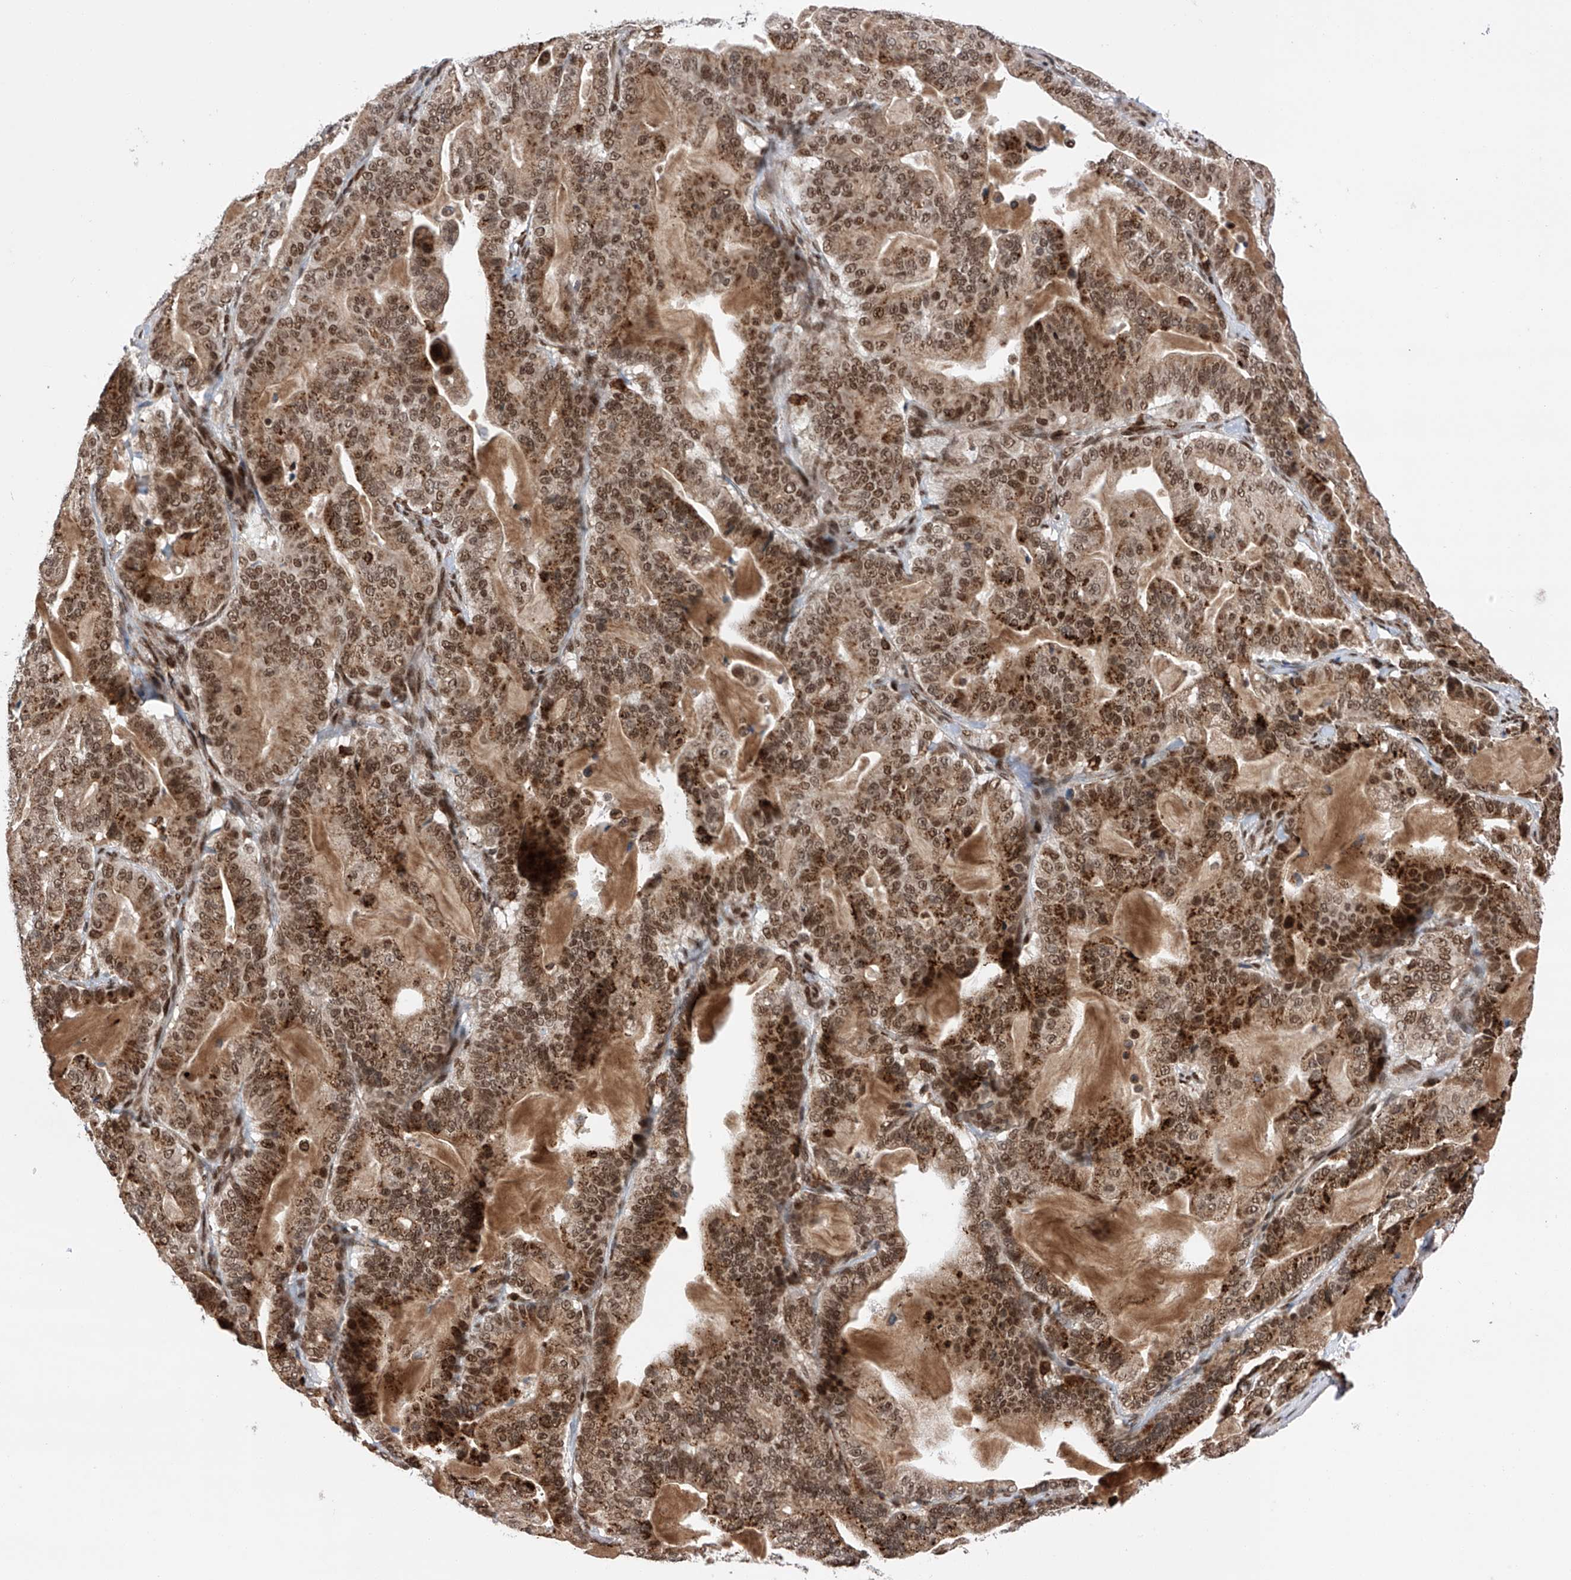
{"staining": {"intensity": "strong", "quantity": ">75%", "location": "nuclear"}, "tissue": "pancreatic cancer", "cell_type": "Tumor cells", "image_type": "cancer", "snomed": [{"axis": "morphology", "description": "Adenocarcinoma, NOS"}, {"axis": "topography", "description": "Pancreas"}], "caption": "Pancreatic cancer (adenocarcinoma) tissue demonstrates strong nuclear staining in about >75% of tumor cells The protein of interest is shown in brown color, while the nuclei are stained blue.", "gene": "ZNF280D", "patient": {"sex": "male", "age": 63}}